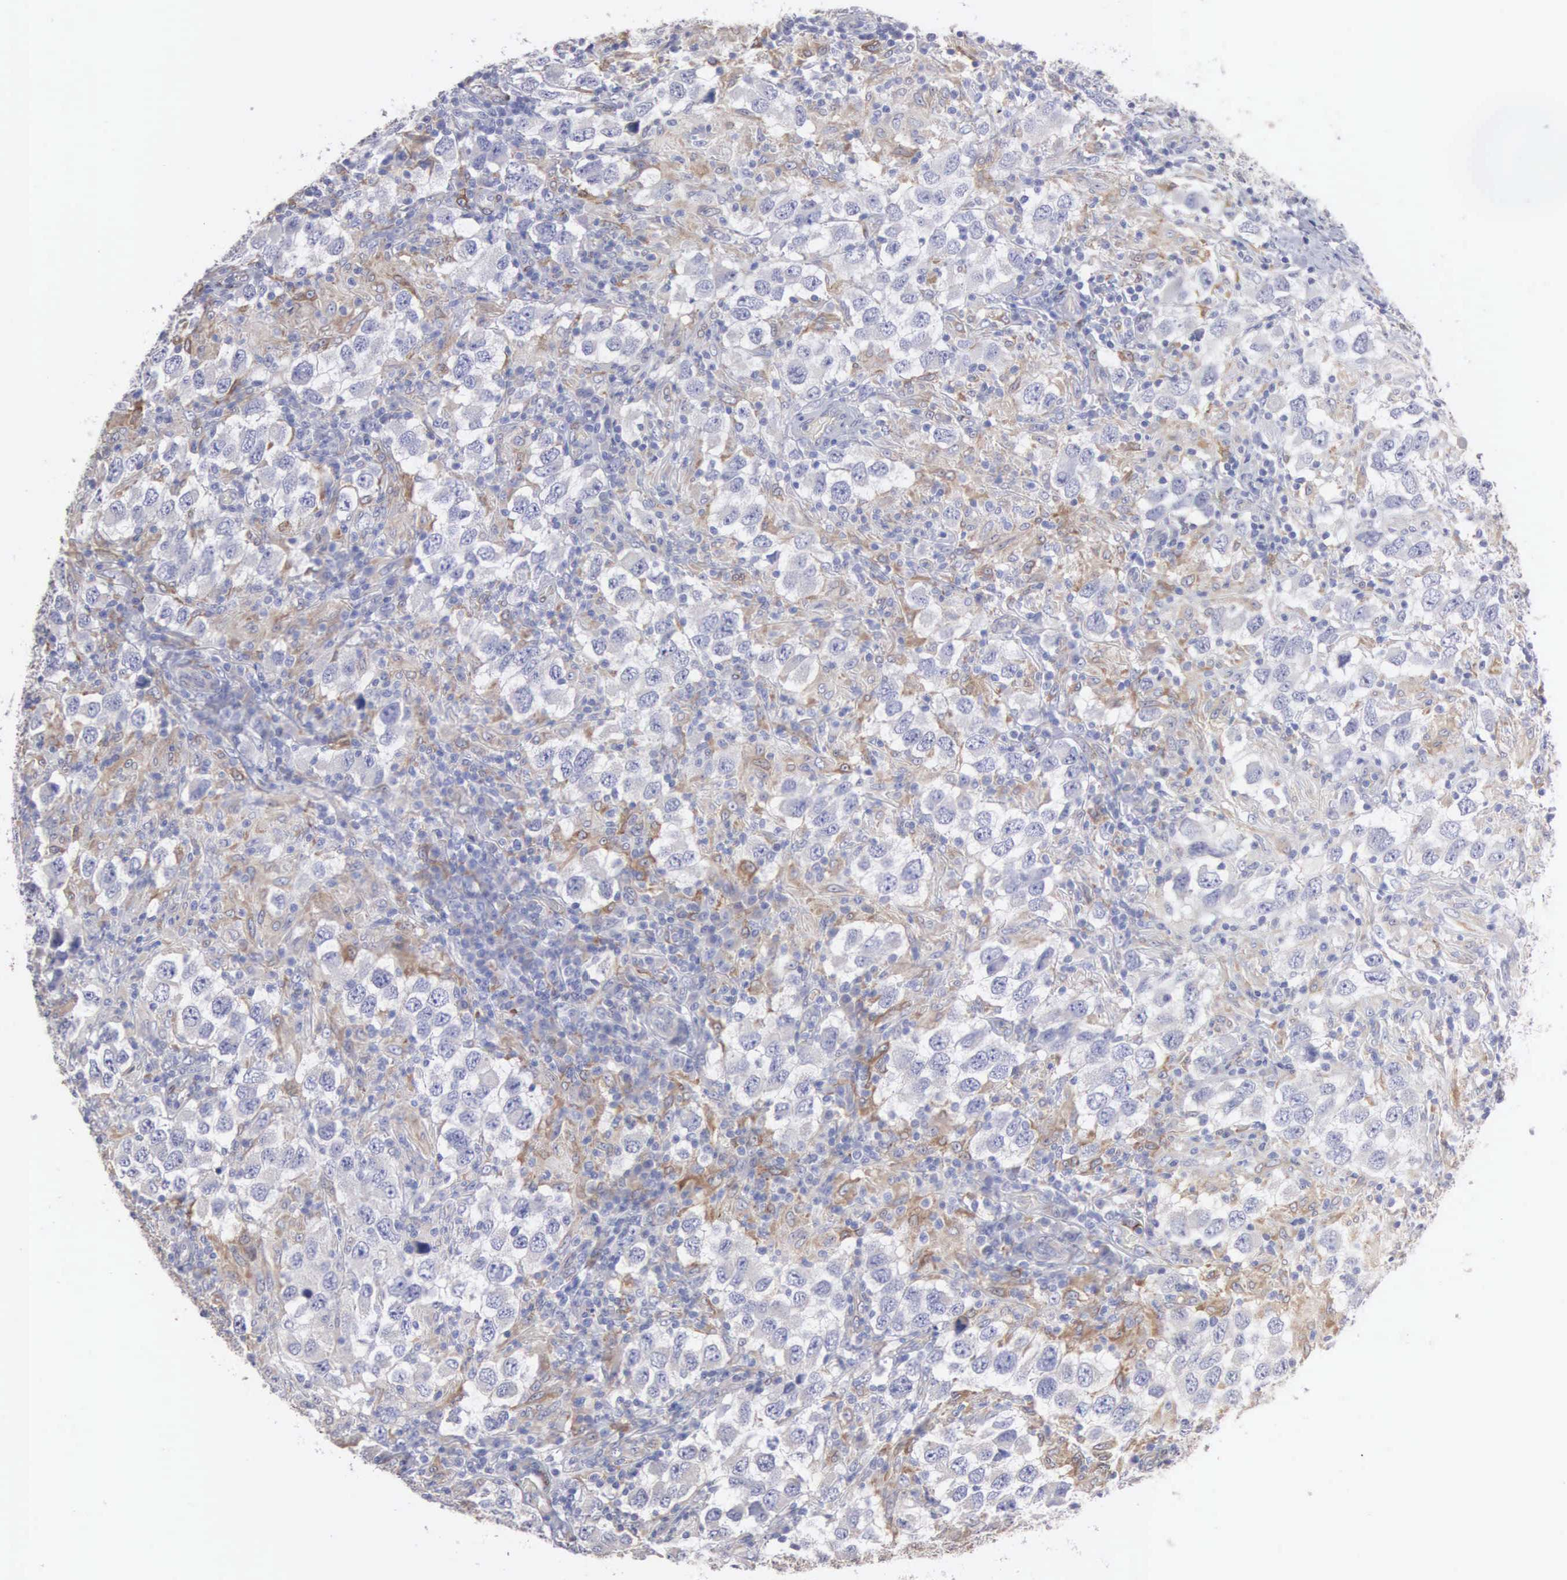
{"staining": {"intensity": "weak", "quantity": "<25%", "location": "cytoplasmic/membranous"}, "tissue": "testis cancer", "cell_type": "Tumor cells", "image_type": "cancer", "snomed": [{"axis": "morphology", "description": "Carcinoma, Embryonal, NOS"}, {"axis": "topography", "description": "Testis"}], "caption": "The photomicrograph exhibits no significant staining in tumor cells of testis embryonal carcinoma.", "gene": "LIN52", "patient": {"sex": "male", "age": 21}}